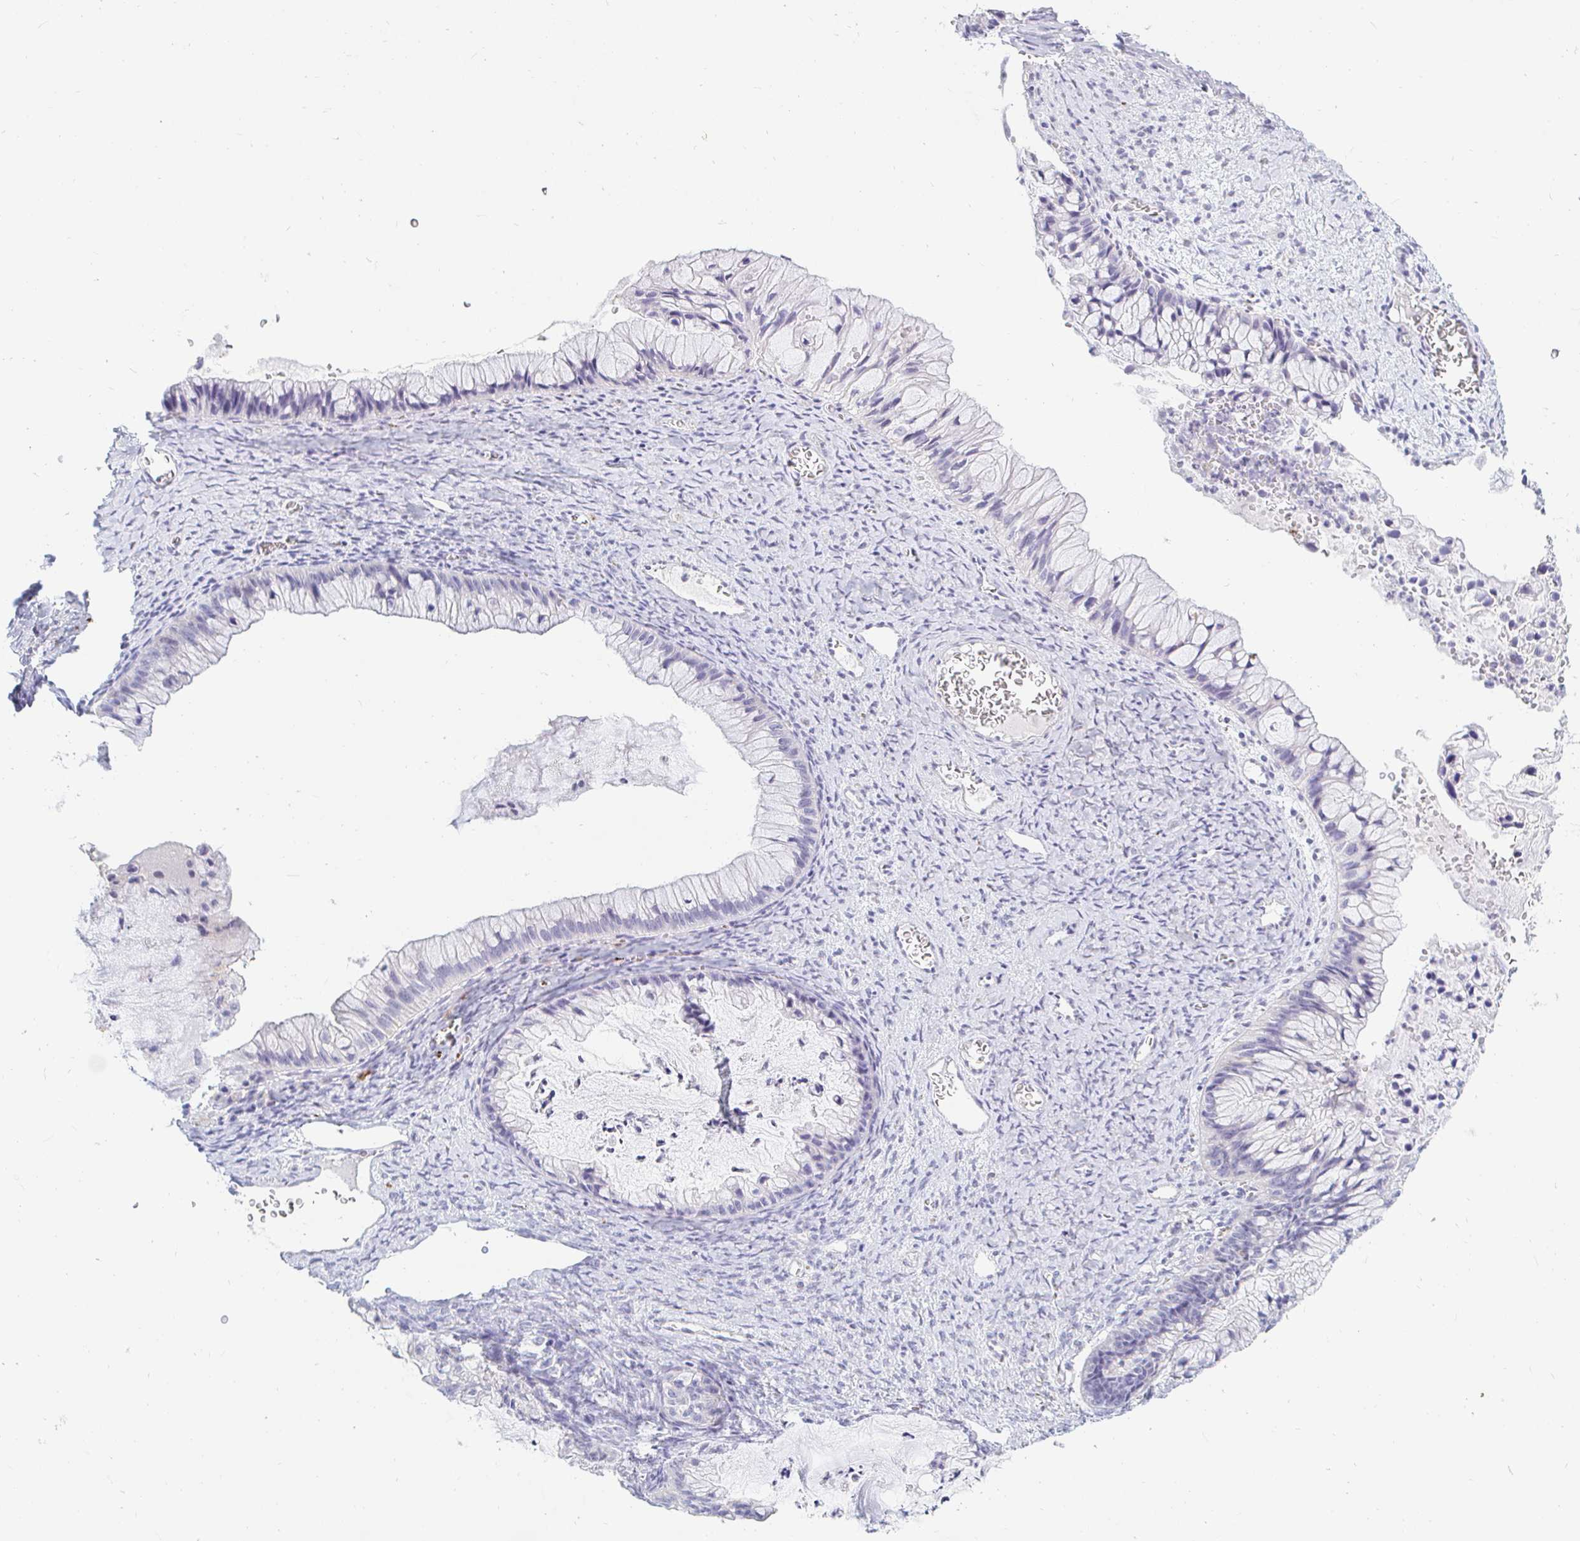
{"staining": {"intensity": "negative", "quantity": "none", "location": "none"}, "tissue": "ovarian cancer", "cell_type": "Tumor cells", "image_type": "cancer", "snomed": [{"axis": "morphology", "description": "Cystadenocarcinoma, mucinous, NOS"}, {"axis": "topography", "description": "Ovary"}], "caption": "Immunohistochemistry (IHC) micrograph of neoplastic tissue: human ovarian cancer (mucinous cystadenocarcinoma) stained with DAB shows no significant protein positivity in tumor cells.", "gene": "OR51D1", "patient": {"sex": "female", "age": 72}}